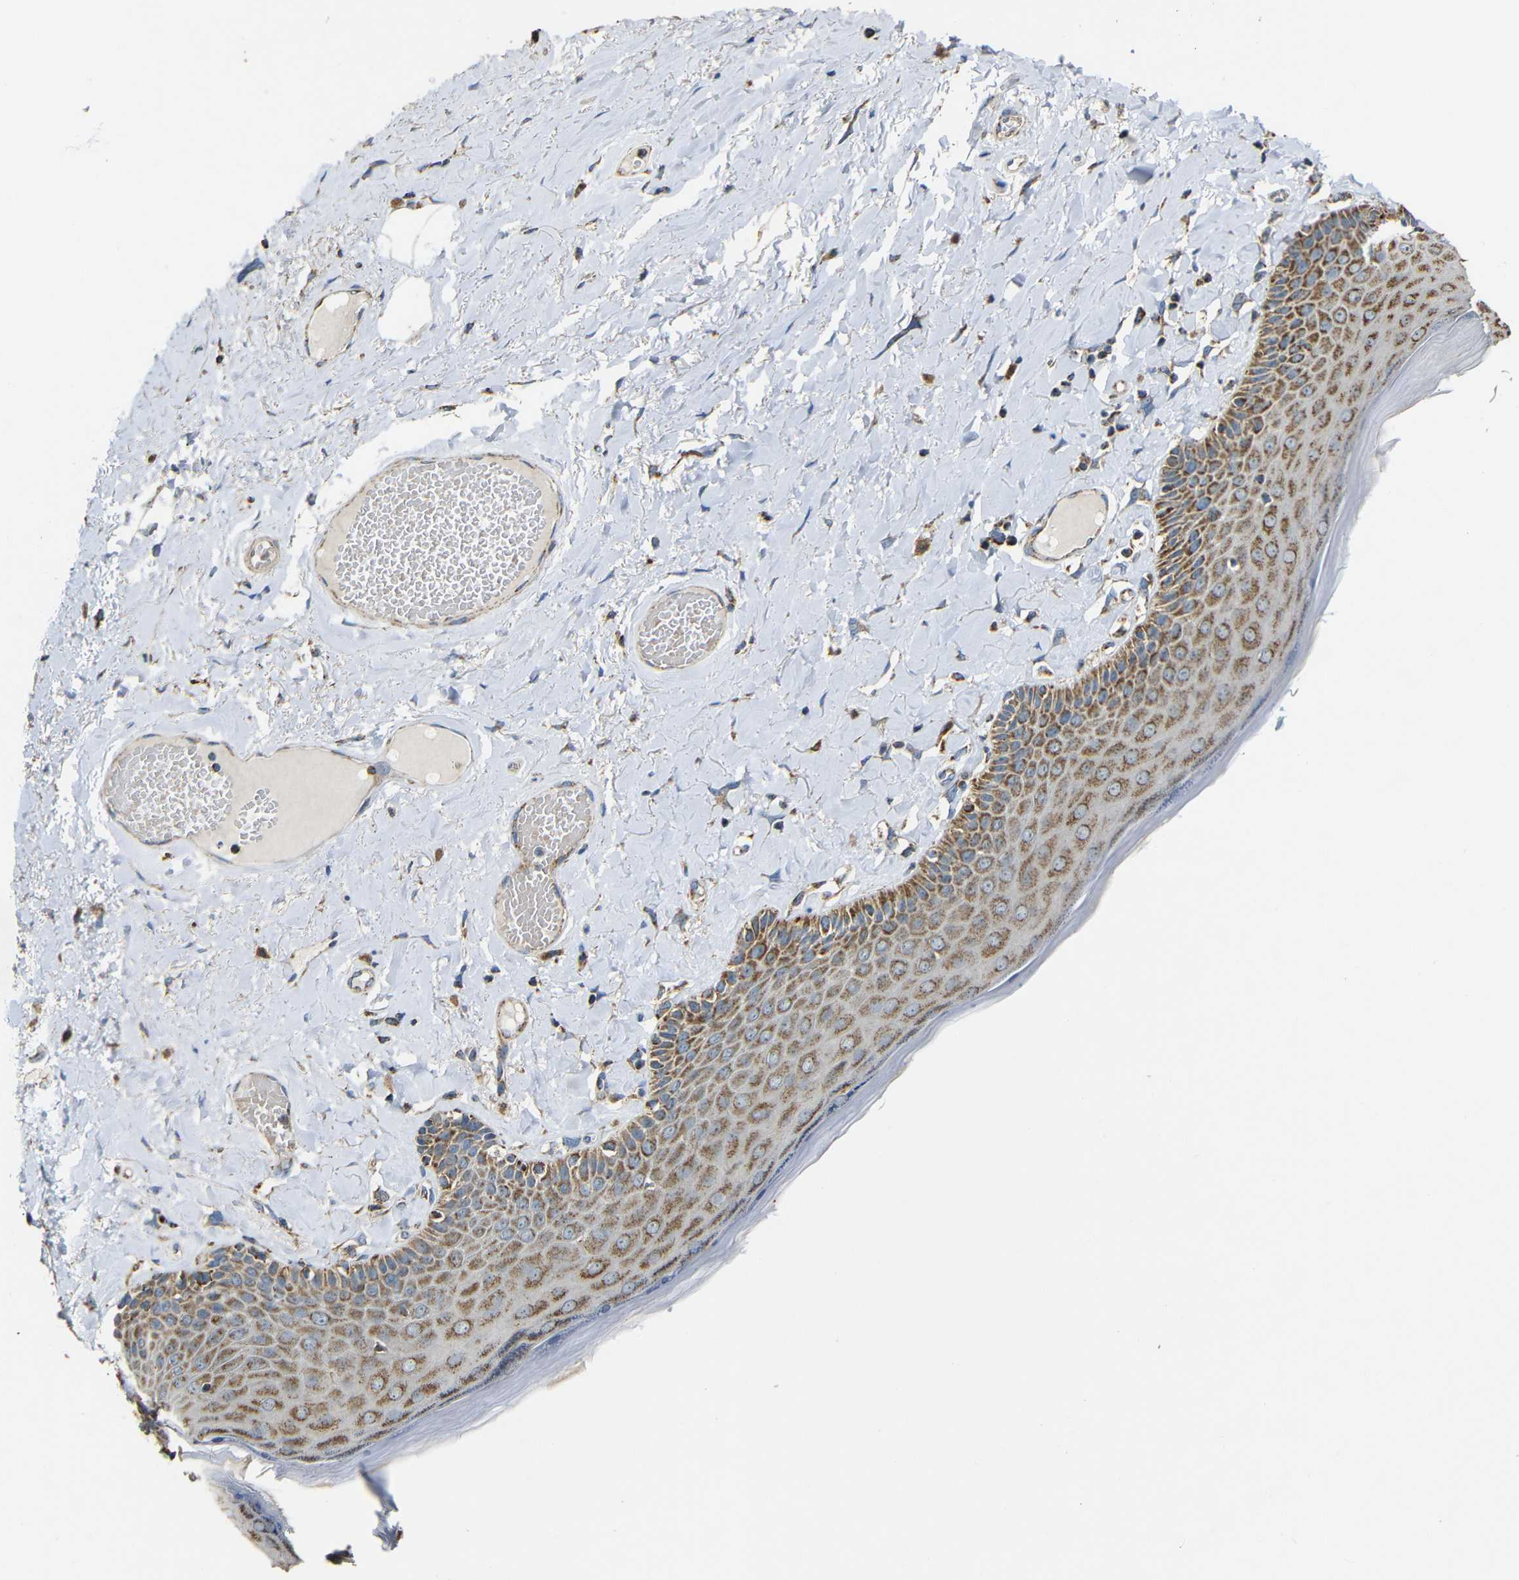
{"staining": {"intensity": "moderate", "quantity": ">75%", "location": "cytoplasmic/membranous"}, "tissue": "skin", "cell_type": "Epidermal cells", "image_type": "normal", "snomed": [{"axis": "morphology", "description": "Normal tissue, NOS"}, {"axis": "topography", "description": "Anal"}], "caption": "Immunohistochemistry micrograph of normal human skin stained for a protein (brown), which shows medium levels of moderate cytoplasmic/membranous positivity in approximately >75% of epidermal cells.", "gene": "NR3C2", "patient": {"sex": "male", "age": 69}}